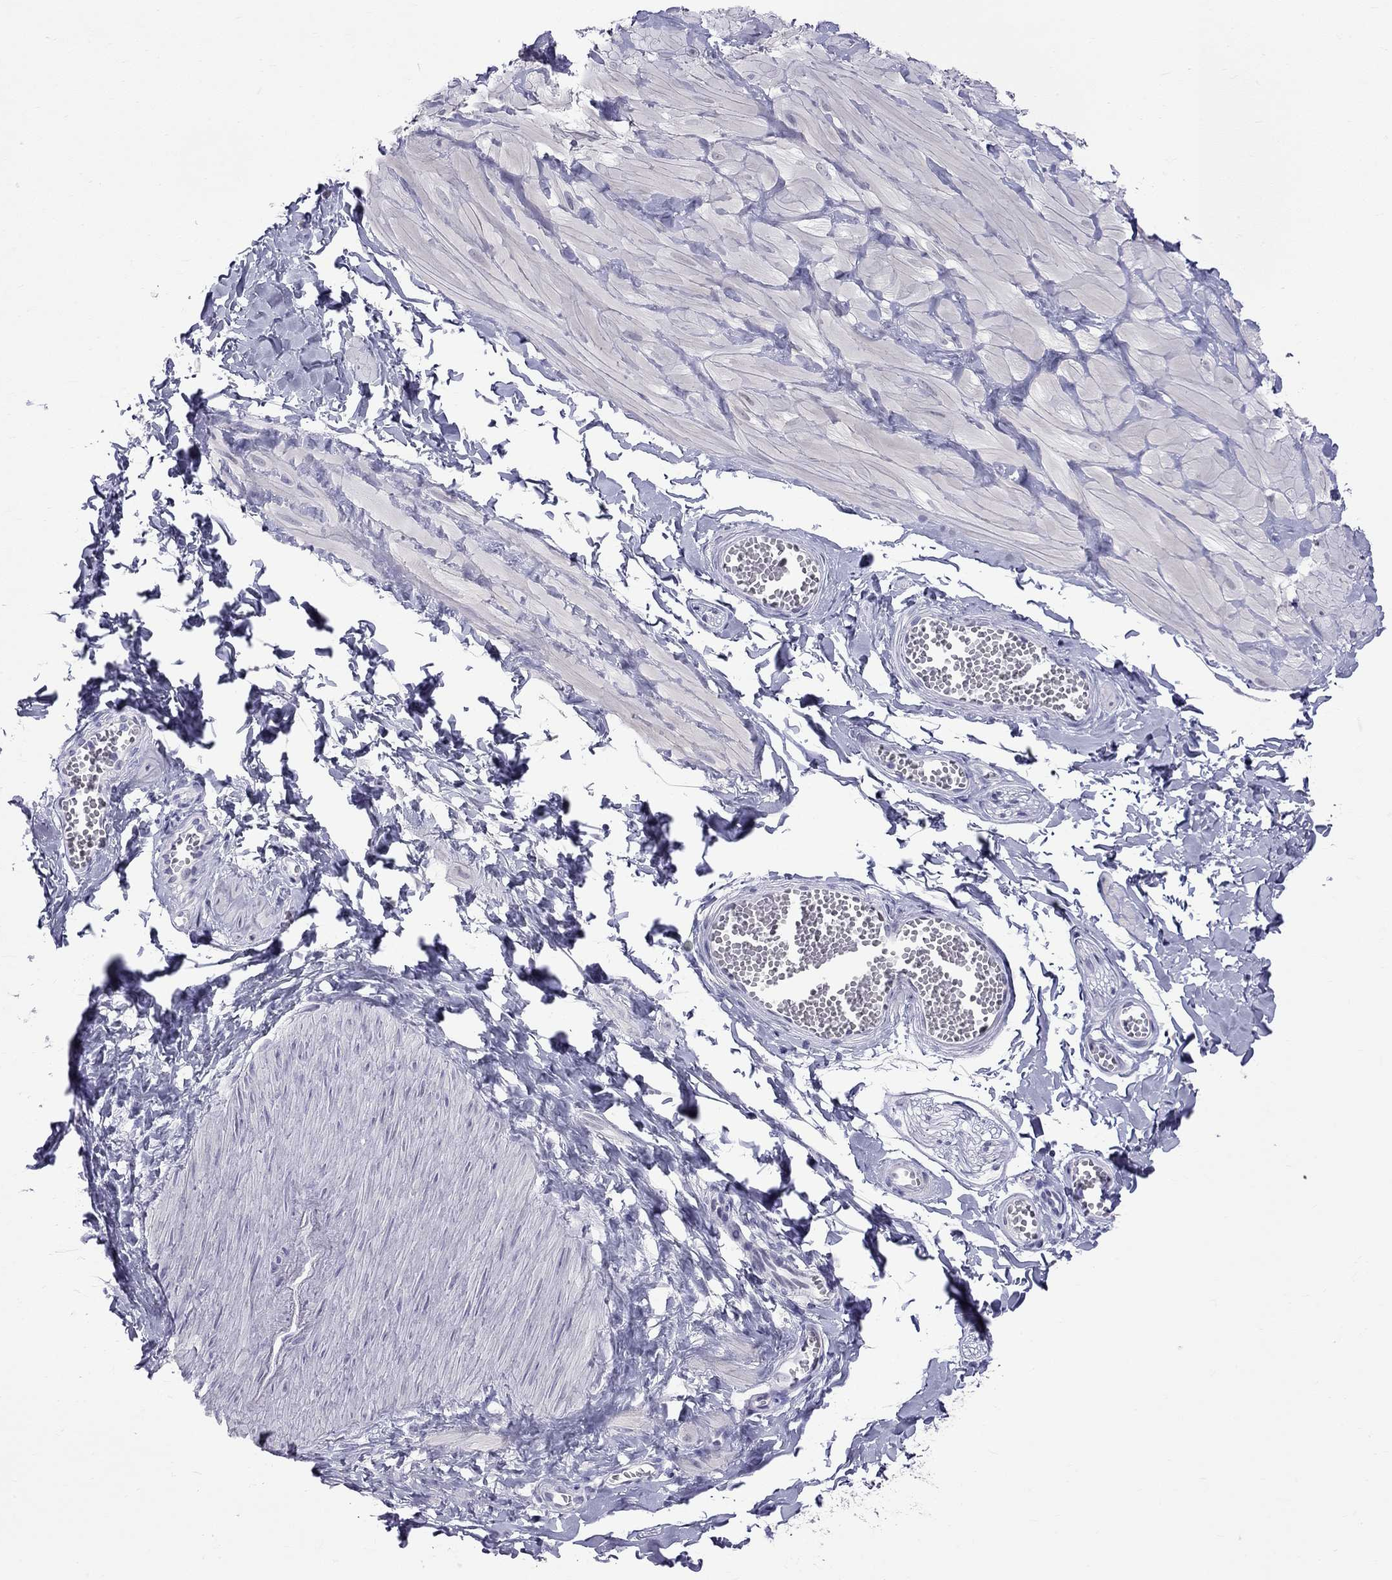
{"staining": {"intensity": "negative", "quantity": "none", "location": "none"}, "tissue": "adipose tissue", "cell_type": "Adipocytes", "image_type": "normal", "snomed": [{"axis": "morphology", "description": "Normal tissue, NOS"}, {"axis": "topography", "description": "Smooth muscle"}, {"axis": "topography", "description": "Peripheral nerve tissue"}], "caption": "IHC histopathology image of unremarkable human adipose tissue stained for a protein (brown), which shows no positivity in adipocytes.", "gene": "MUC15", "patient": {"sex": "male", "age": 22}}